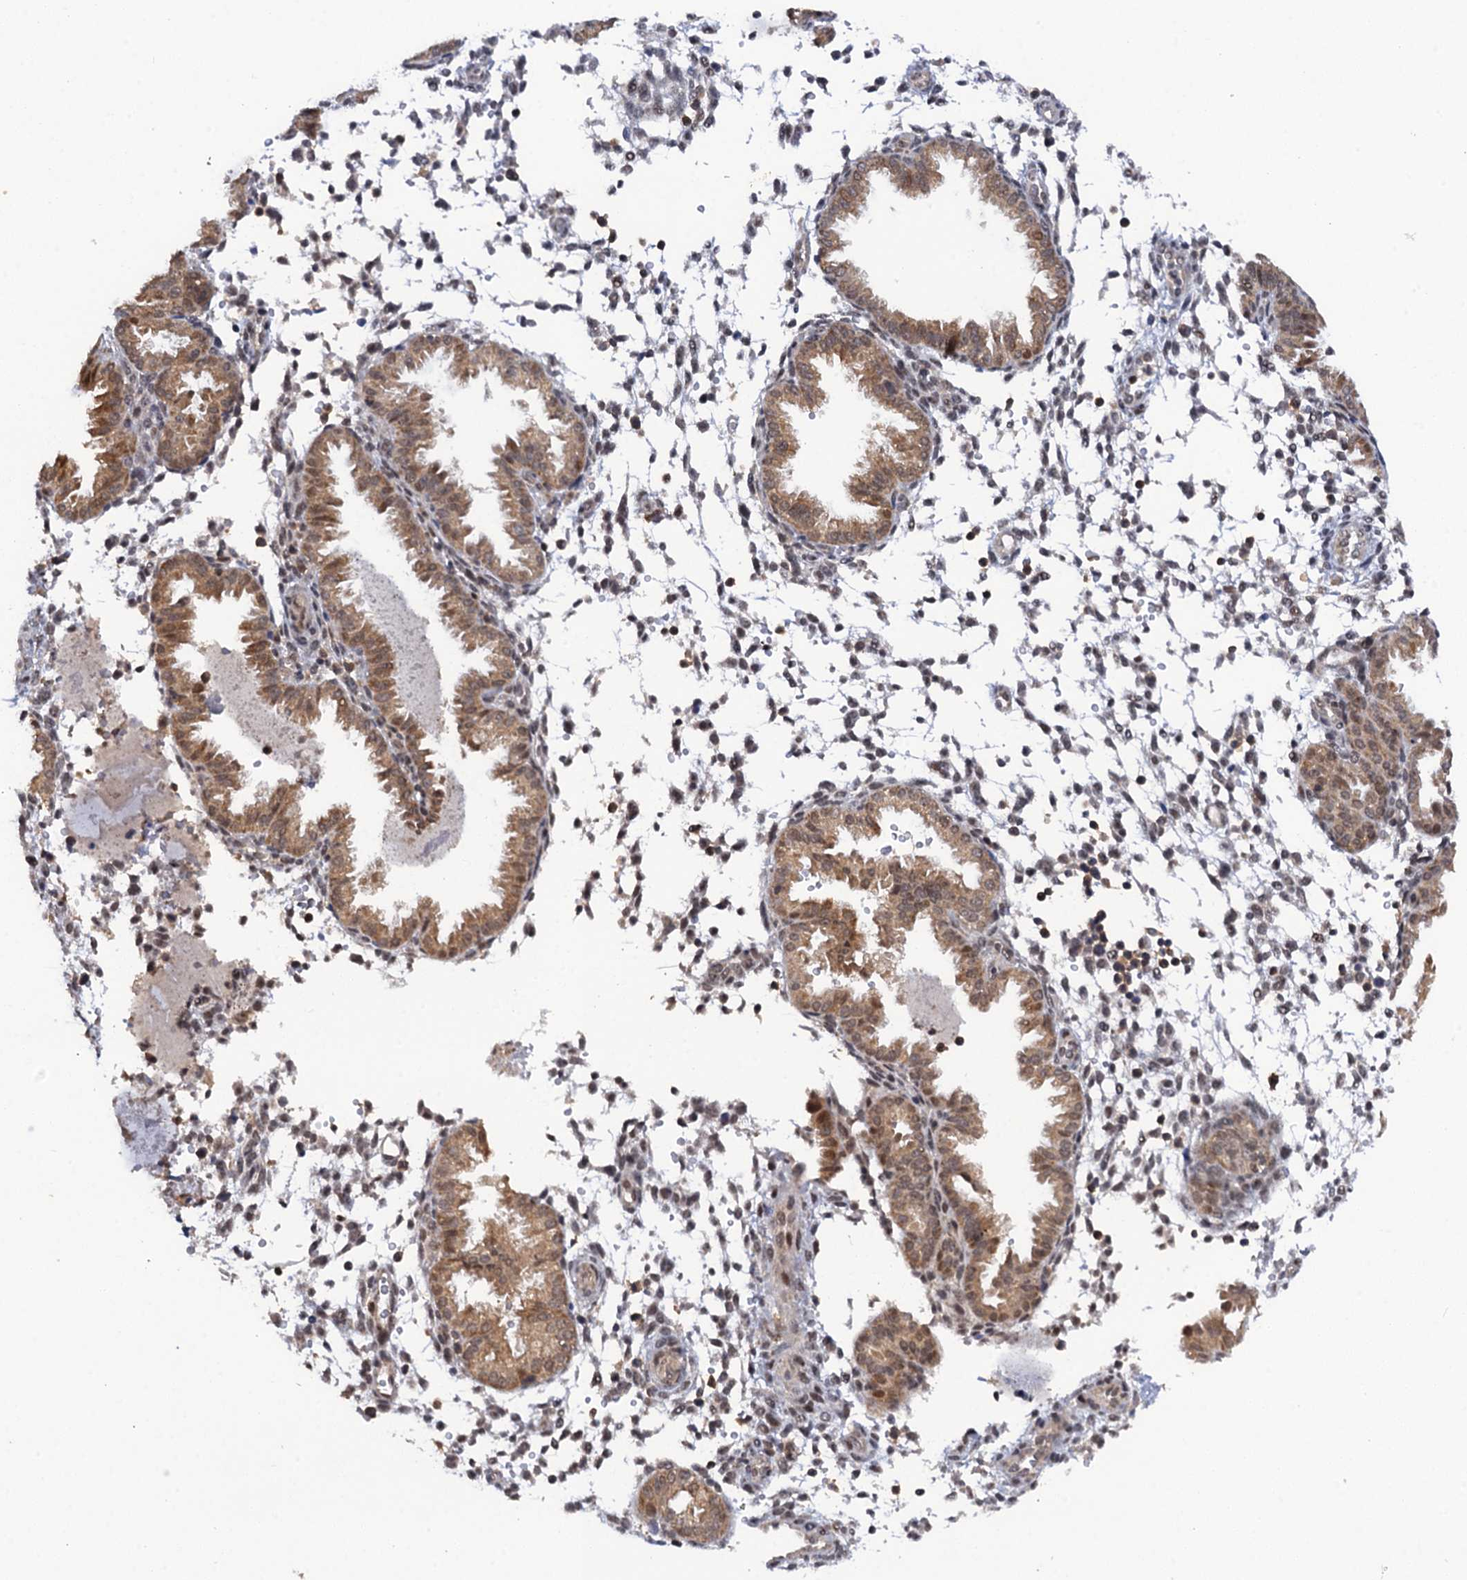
{"staining": {"intensity": "moderate", "quantity": "<25%", "location": "nuclear"}, "tissue": "endometrium", "cell_type": "Cells in endometrial stroma", "image_type": "normal", "snomed": [{"axis": "morphology", "description": "Normal tissue, NOS"}, {"axis": "topography", "description": "Endometrium"}], "caption": "An immunohistochemistry photomicrograph of benign tissue is shown. Protein staining in brown labels moderate nuclear positivity in endometrium within cells in endometrial stroma. Nuclei are stained in blue.", "gene": "ZAR1L", "patient": {"sex": "female", "age": 33}}